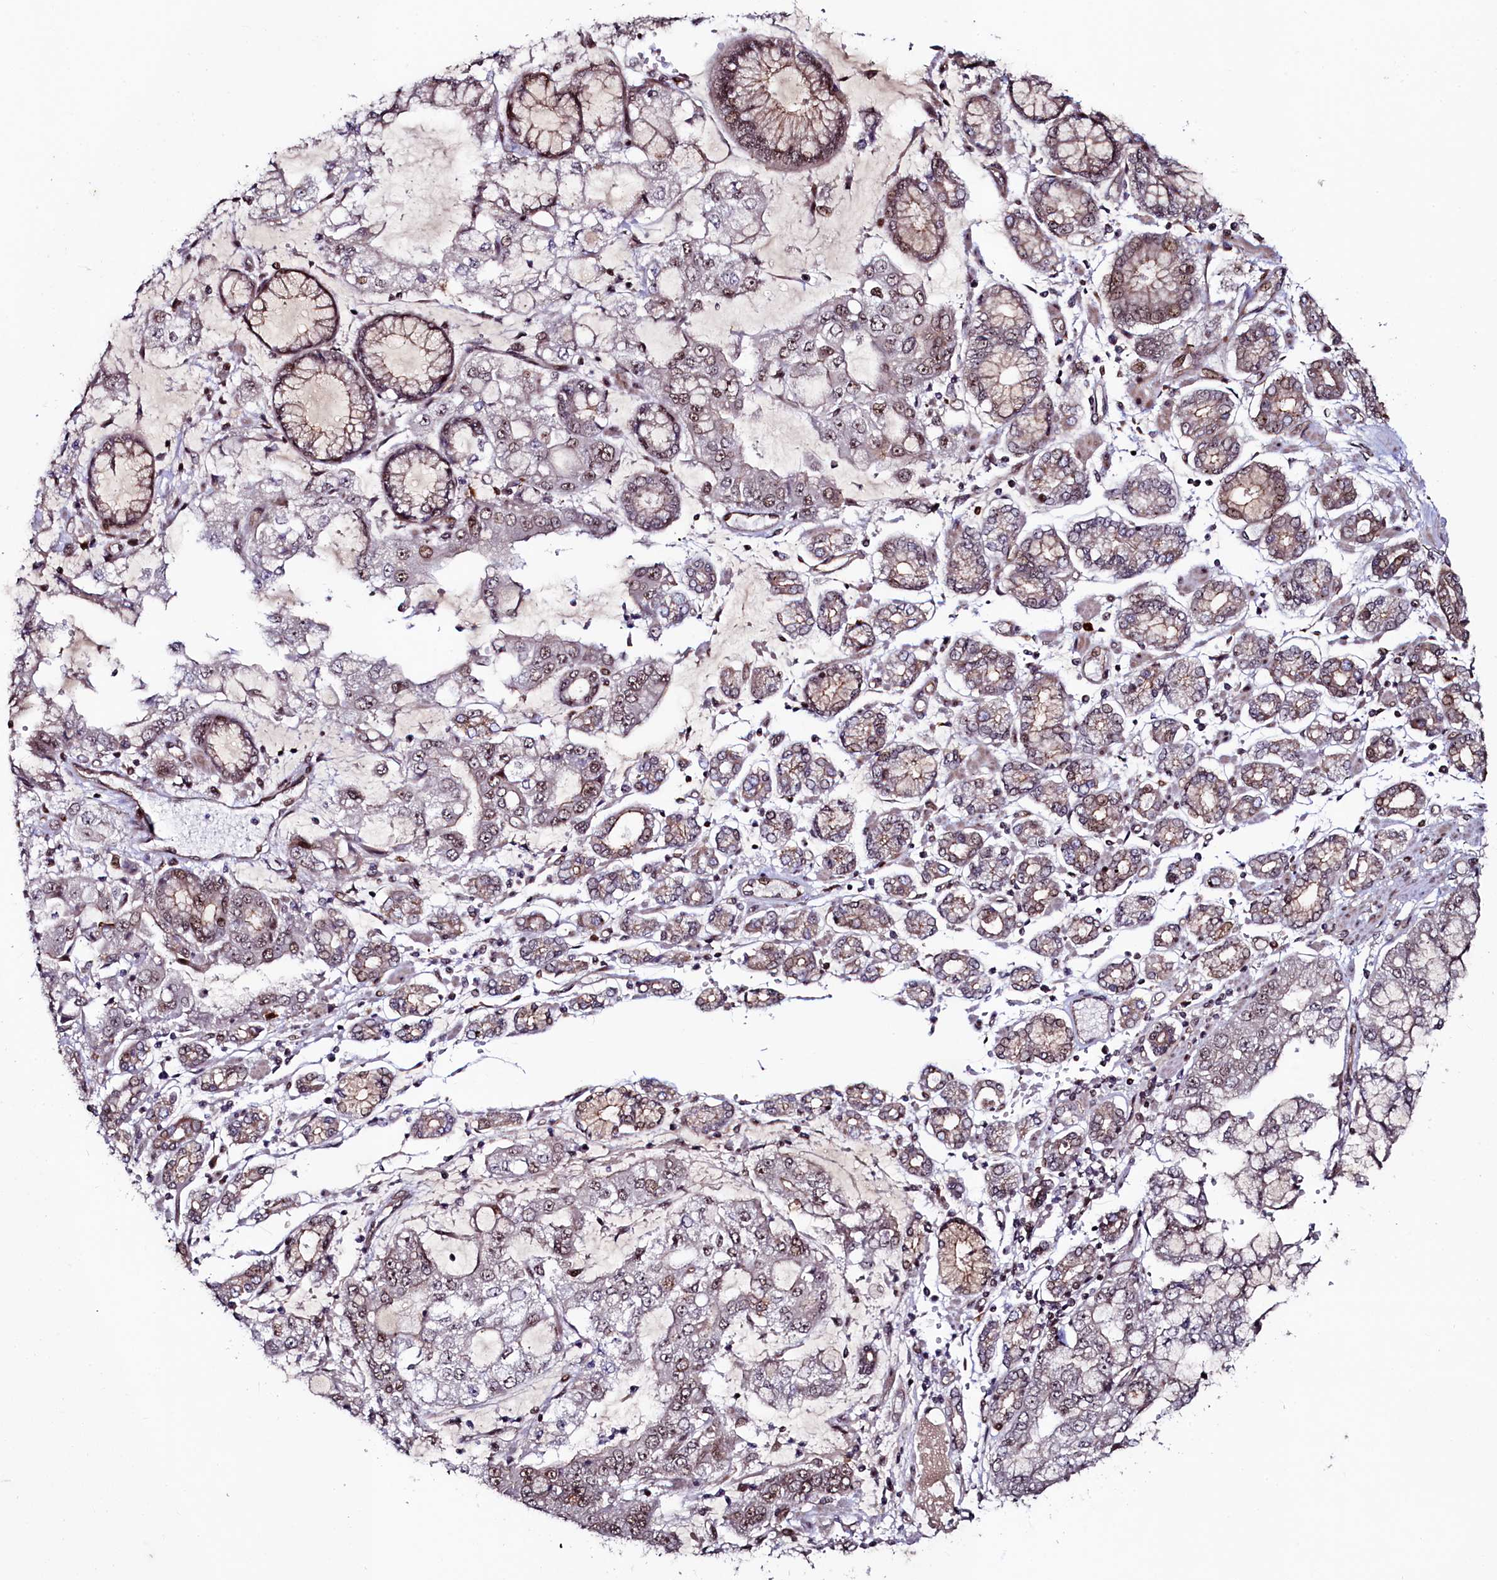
{"staining": {"intensity": "weak", "quantity": "25%-75%", "location": "nuclear"}, "tissue": "stomach cancer", "cell_type": "Tumor cells", "image_type": "cancer", "snomed": [{"axis": "morphology", "description": "Adenocarcinoma, NOS"}, {"axis": "topography", "description": "Stomach"}], "caption": "A low amount of weak nuclear staining is present in approximately 25%-75% of tumor cells in stomach adenocarcinoma tissue. (DAB (3,3'-diaminobenzidine) = brown stain, brightfield microscopy at high magnification).", "gene": "LEO1", "patient": {"sex": "male", "age": 76}}